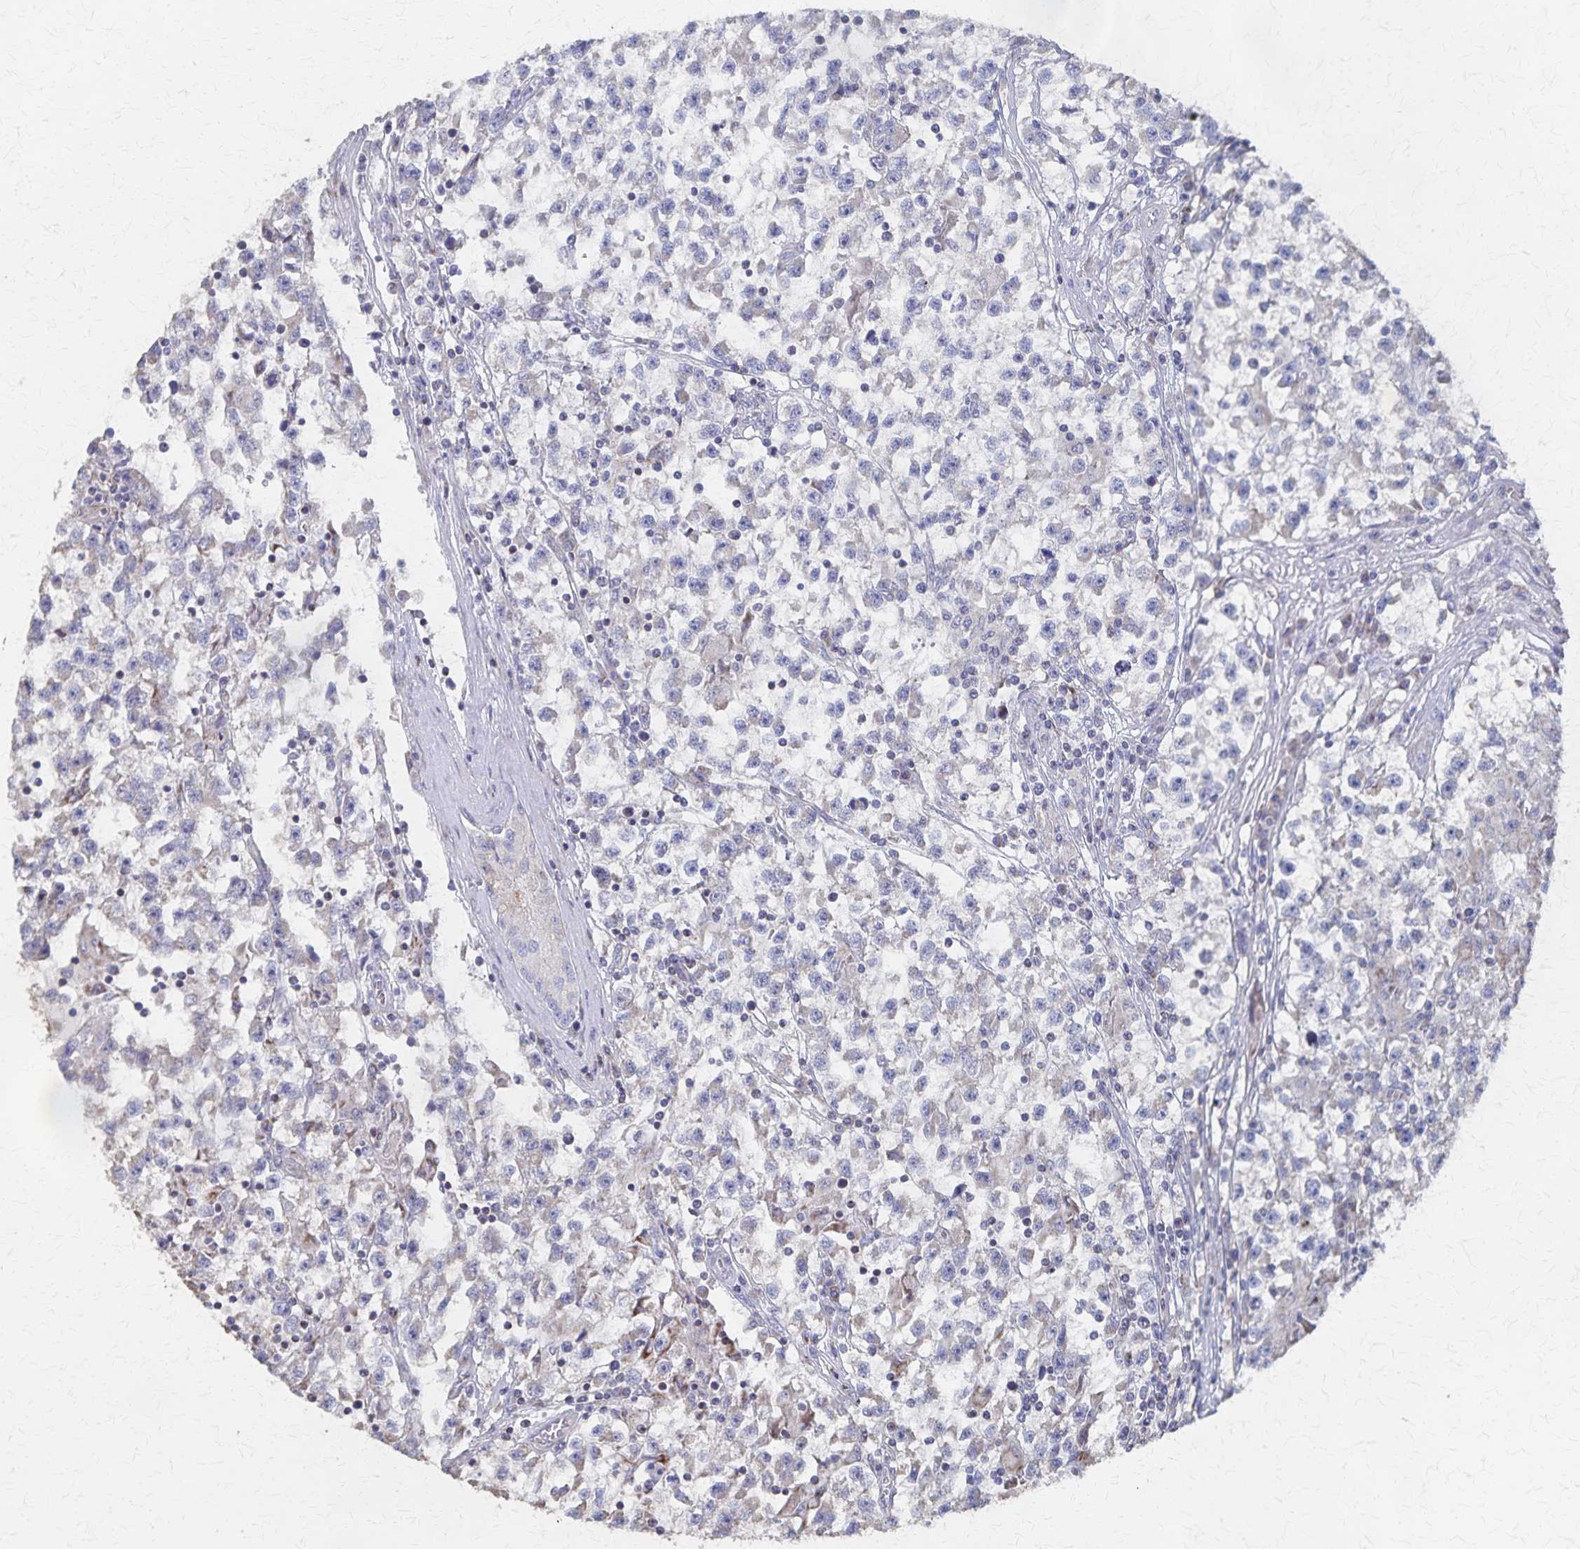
{"staining": {"intensity": "negative", "quantity": "none", "location": "none"}, "tissue": "testis cancer", "cell_type": "Tumor cells", "image_type": "cancer", "snomed": [{"axis": "morphology", "description": "Seminoma, NOS"}, {"axis": "topography", "description": "Testis"}], "caption": "Testis cancer stained for a protein using IHC reveals no positivity tumor cells.", "gene": "PGAP2", "patient": {"sex": "male", "age": 31}}